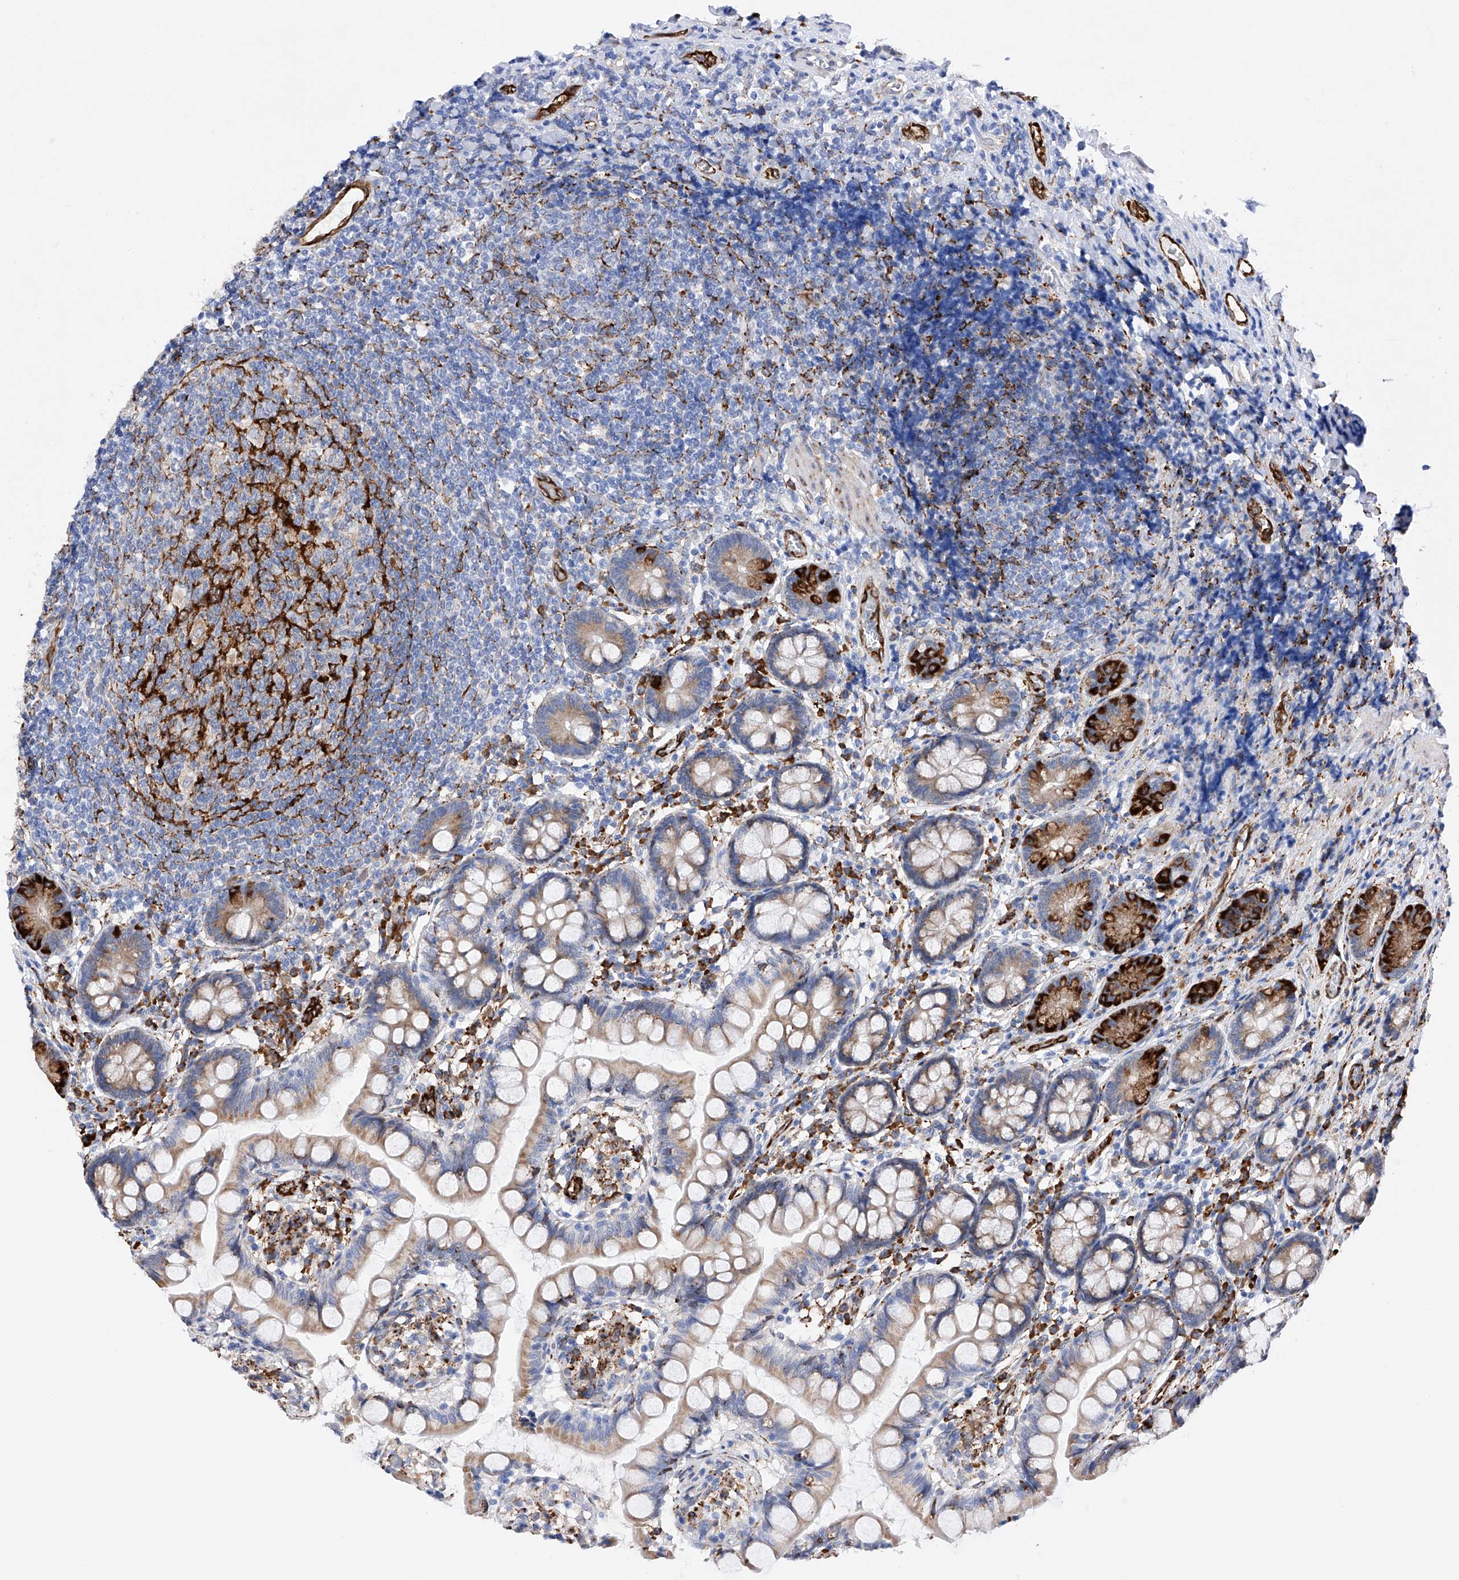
{"staining": {"intensity": "strong", "quantity": "25%-75%", "location": "cytoplasmic/membranous"}, "tissue": "small intestine", "cell_type": "Glandular cells", "image_type": "normal", "snomed": [{"axis": "morphology", "description": "Normal tissue, NOS"}, {"axis": "topography", "description": "Small intestine"}], "caption": "This photomicrograph demonstrates immunohistochemistry staining of unremarkable human small intestine, with high strong cytoplasmic/membranous staining in about 25%-75% of glandular cells.", "gene": "PDIA5", "patient": {"sex": "male", "age": 52}}